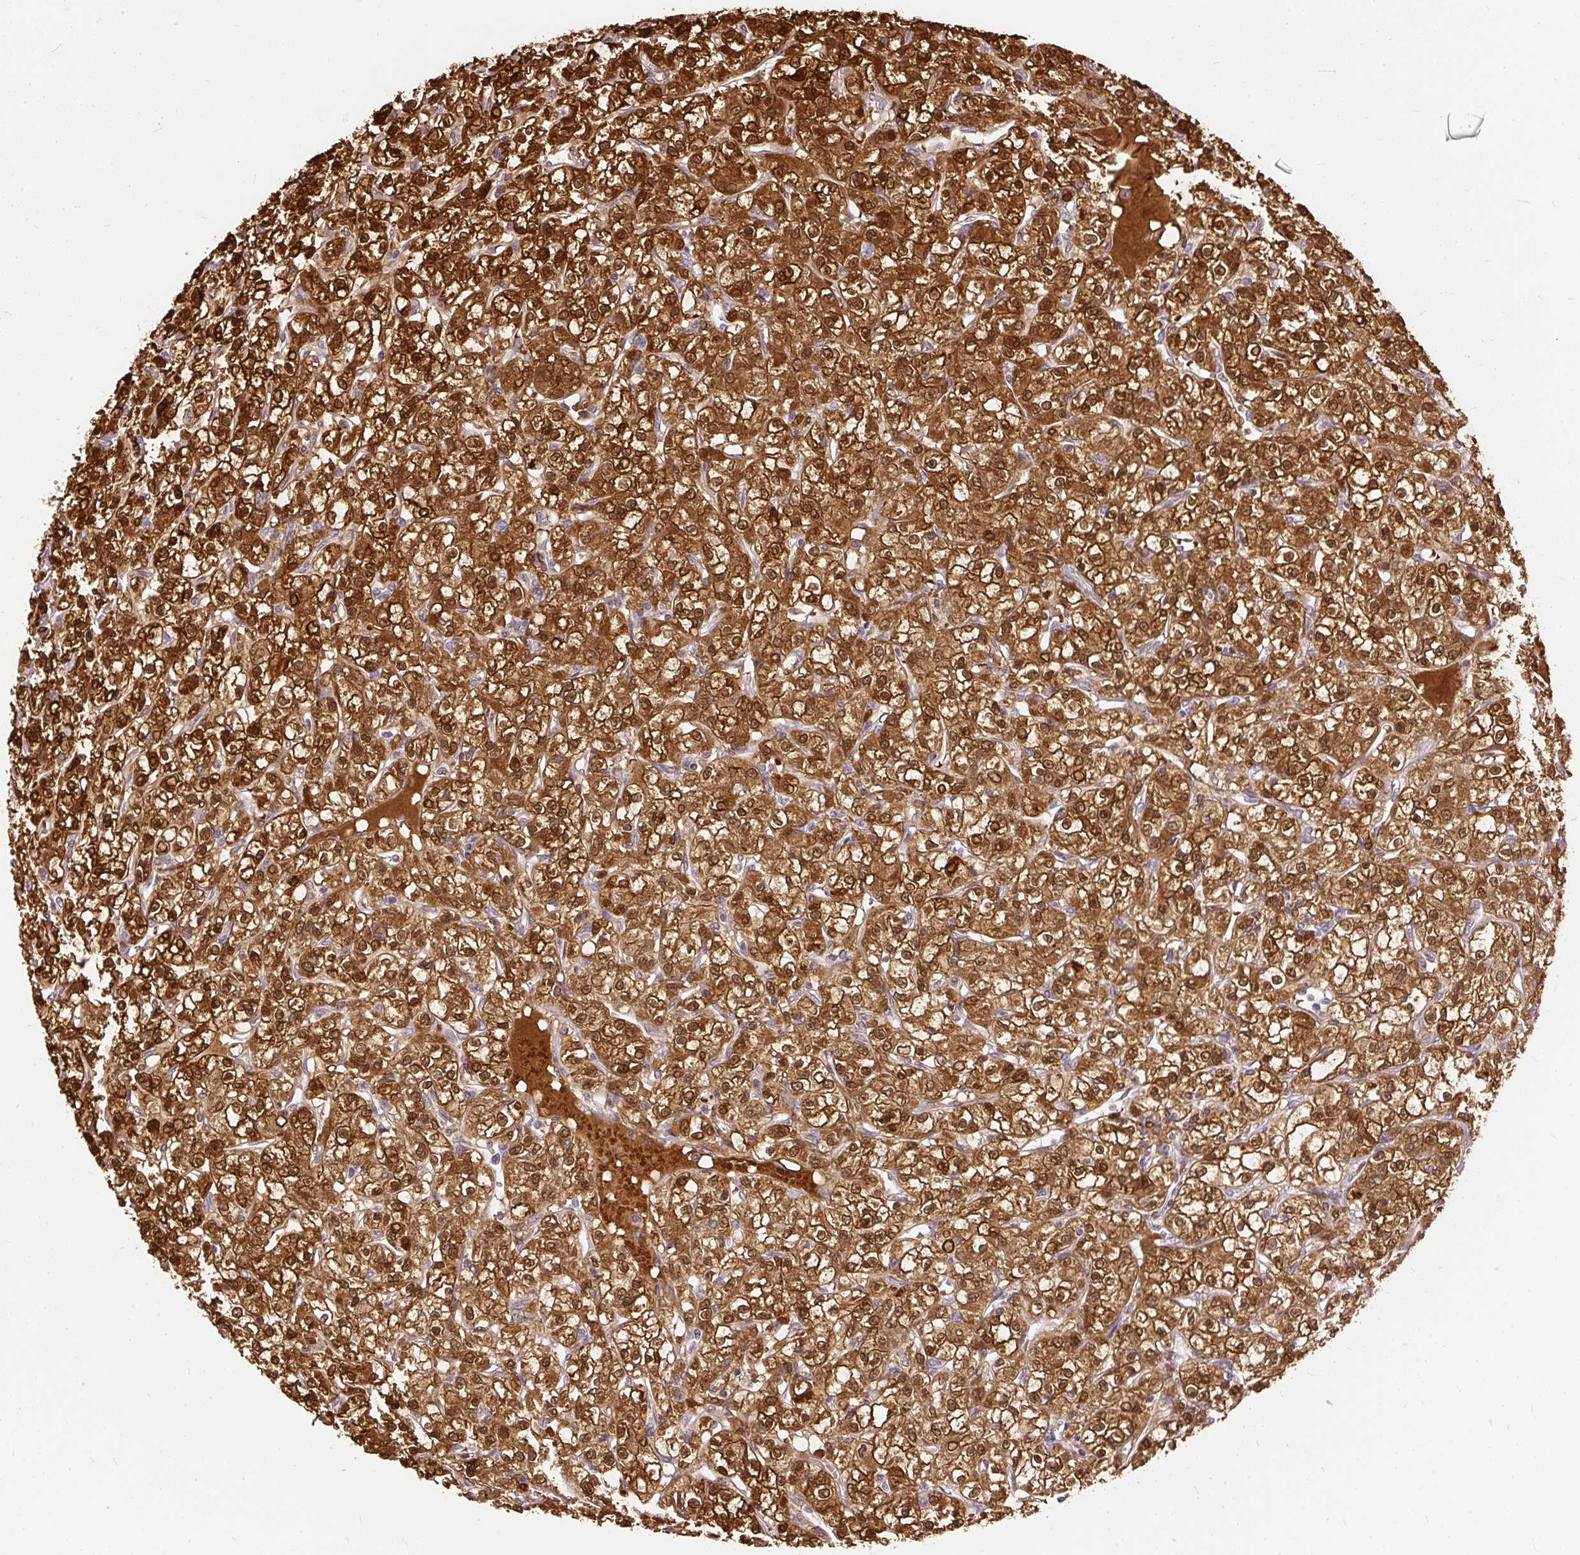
{"staining": {"intensity": "strong", "quantity": ">75%", "location": "cytoplasmic/membranous,nuclear"}, "tissue": "renal cancer", "cell_type": "Tumor cells", "image_type": "cancer", "snomed": [{"axis": "morphology", "description": "Adenocarcinoma, NOS"}, {"axis": "topography", "description": "Kidney"}], "caption": "High-power microscopy captured an immunohistochemistry image of renal cancer, revealing strong cytoplasmic/membranous and nuclear positivity in approximately >75% of tumor cells. (IHC, brightfield microscopy, high magnification).", "gene": "AP5S1", "patient": {"sex": "female", "age": 59}}